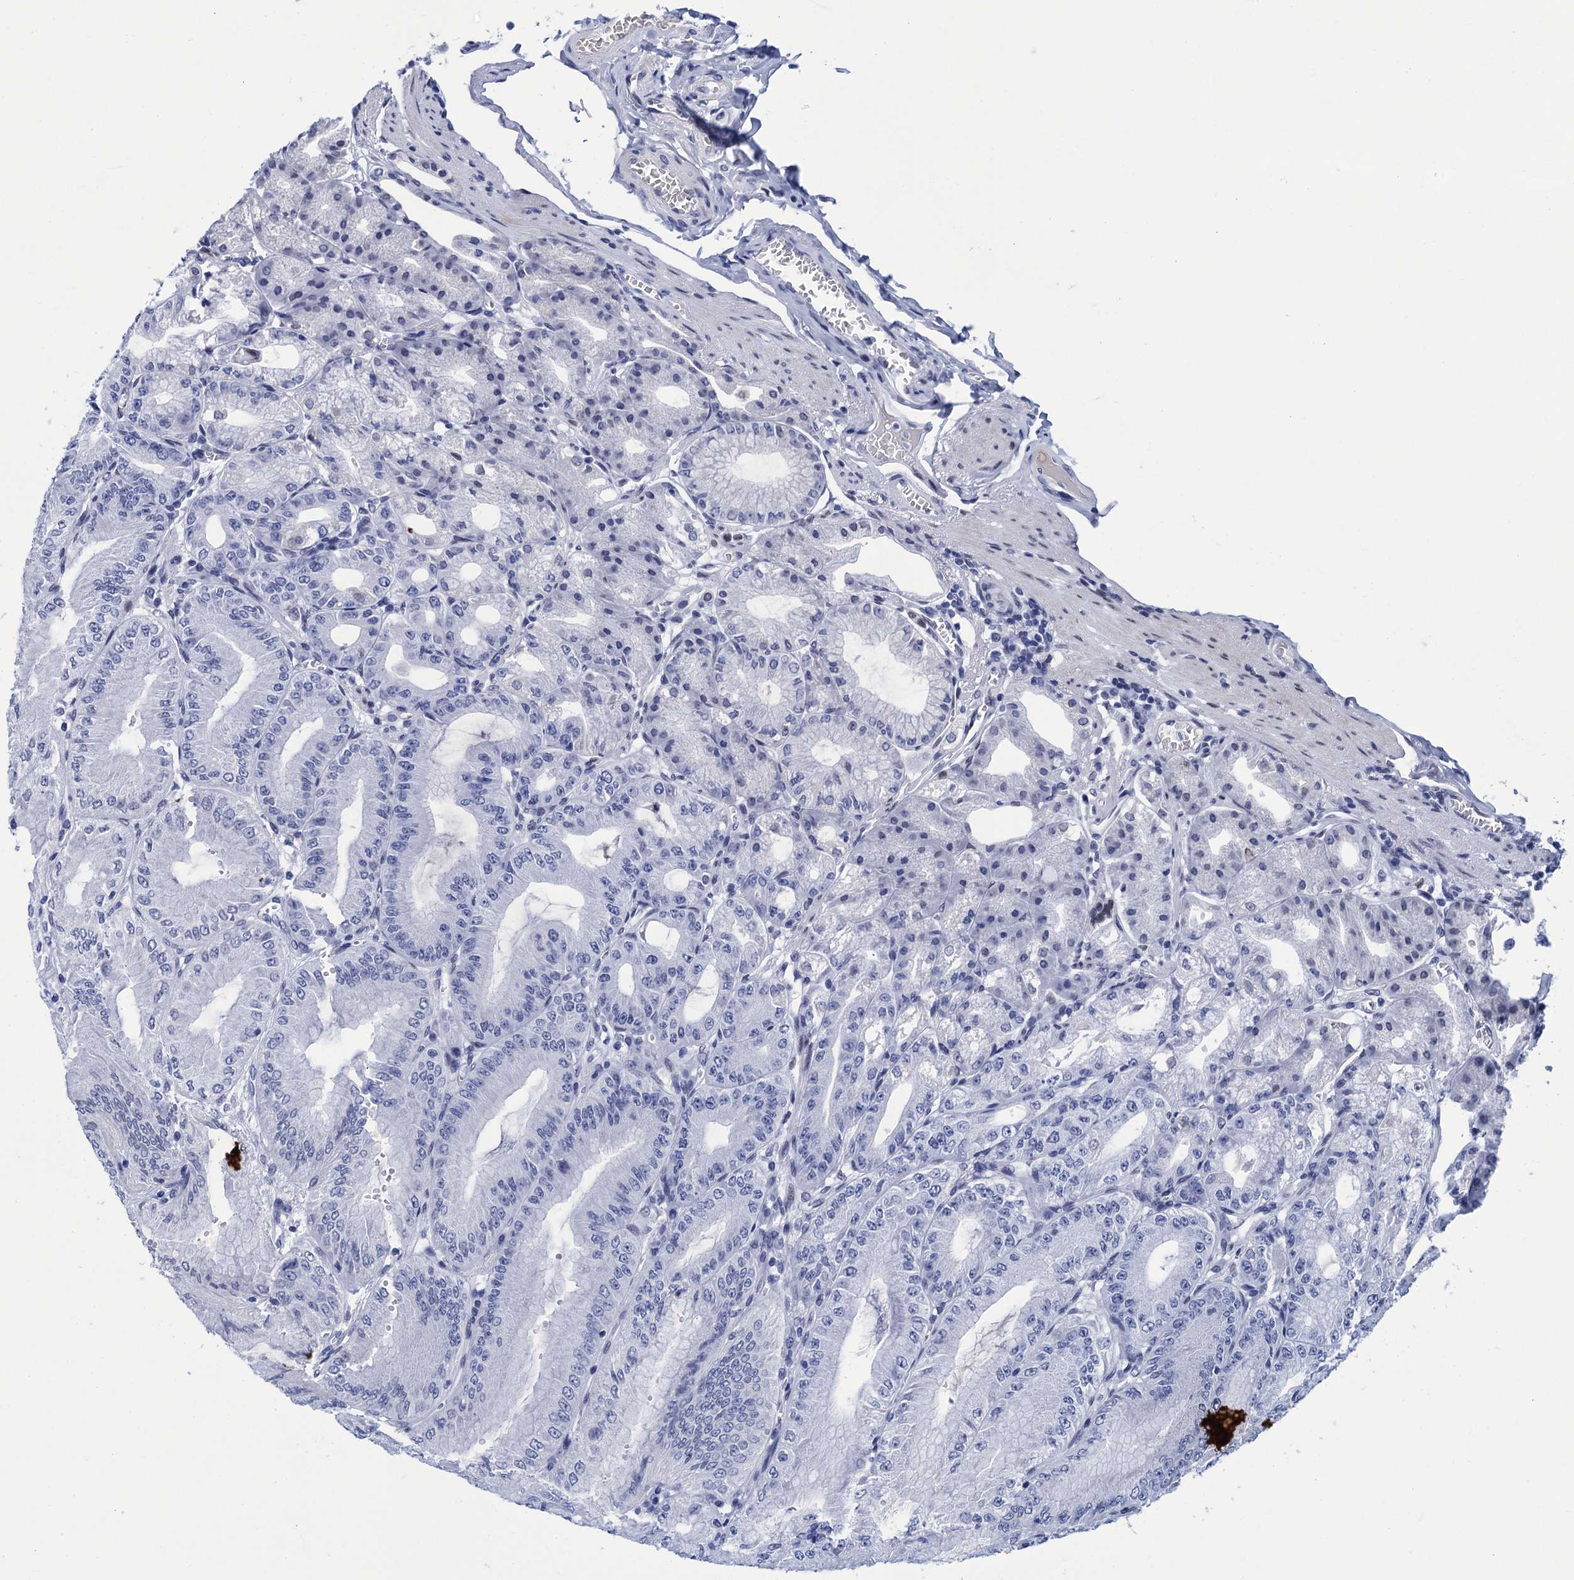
{"staining": {"intensity": "negative", "quantity": "none", "location": "none"}, "tissue": "stomach", "cell_type": "Glandular cells", "image_type": "normal", "snomed": [{"axis": "morphology", "description": "Normal tissue, NOS"}, {"axis": "topography", "description": "Stomach, lower"}], "caption": "Immunohistochemical staining of normal stomach demonstrates no significant staining in glandular cells. Brightfield microscopy of immunohistochemistry stained with DAB (brown) and hematoxylin (blue), captured at high magnification.", "gene": "METTL25", "patient": {"sex": "male", "age": 71}}